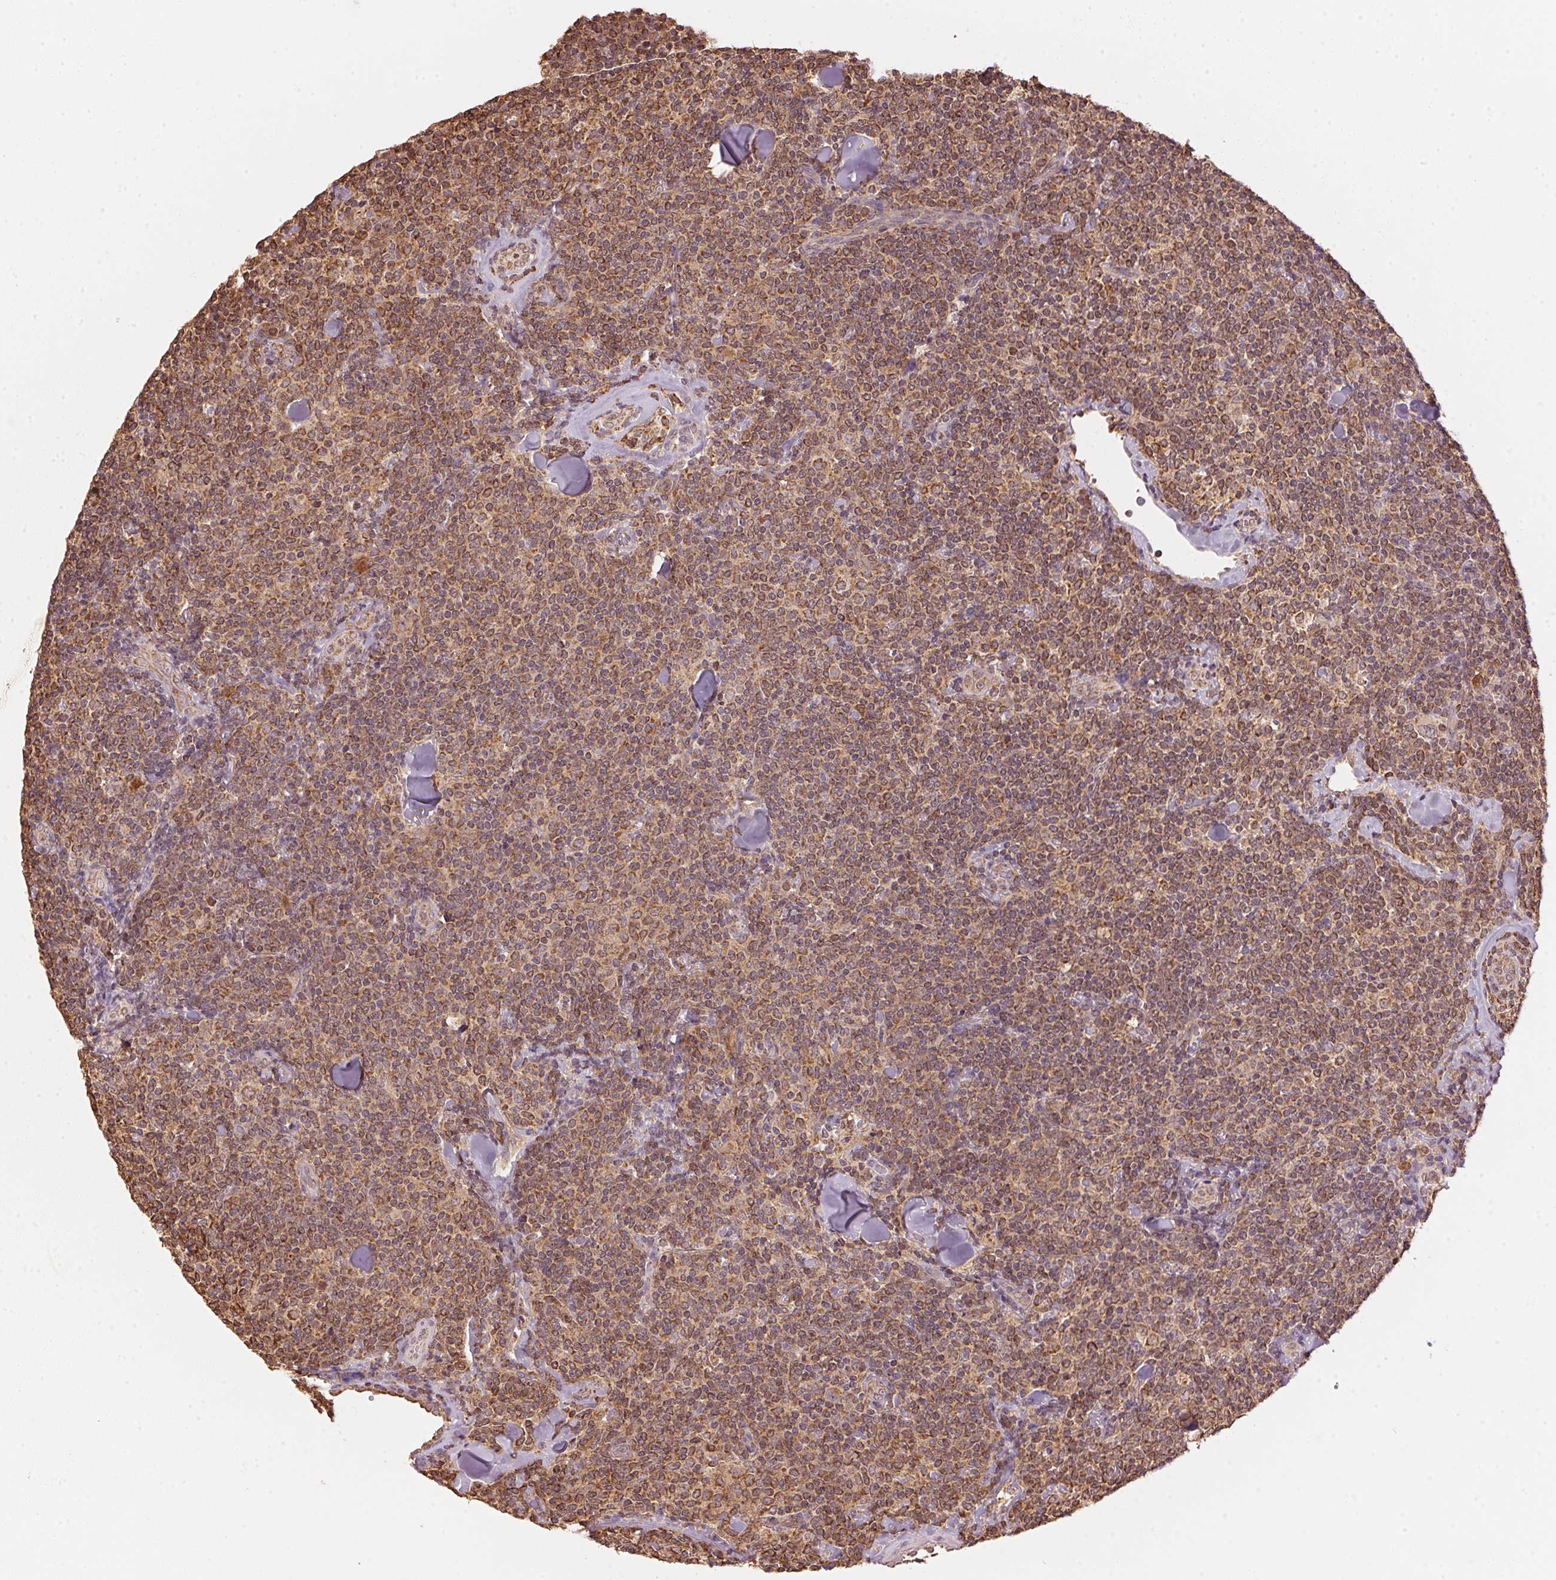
{"staining": {"intensity": "moderate", "quantity": ">75%", "location": "cytoplasmic/membranous"}, "tissue": "lymphoma", "cell_type": "Tumor cells", "image_type": "cancer", "snomed": [{"axis": "morphology", "description": "Malignant lymphoma, non-Hodgkin's type, Low grade"}, {"axis": "topography", "description": "Lymph node"}], "caption": "Lymphoma stained with a brown dye demonstrates moderate cytoplasmic/membranous positive positivity in about >75% of tumor cells.", "gene": "ARHGAP6", "patient": {"sex": "female", "age": 56}}